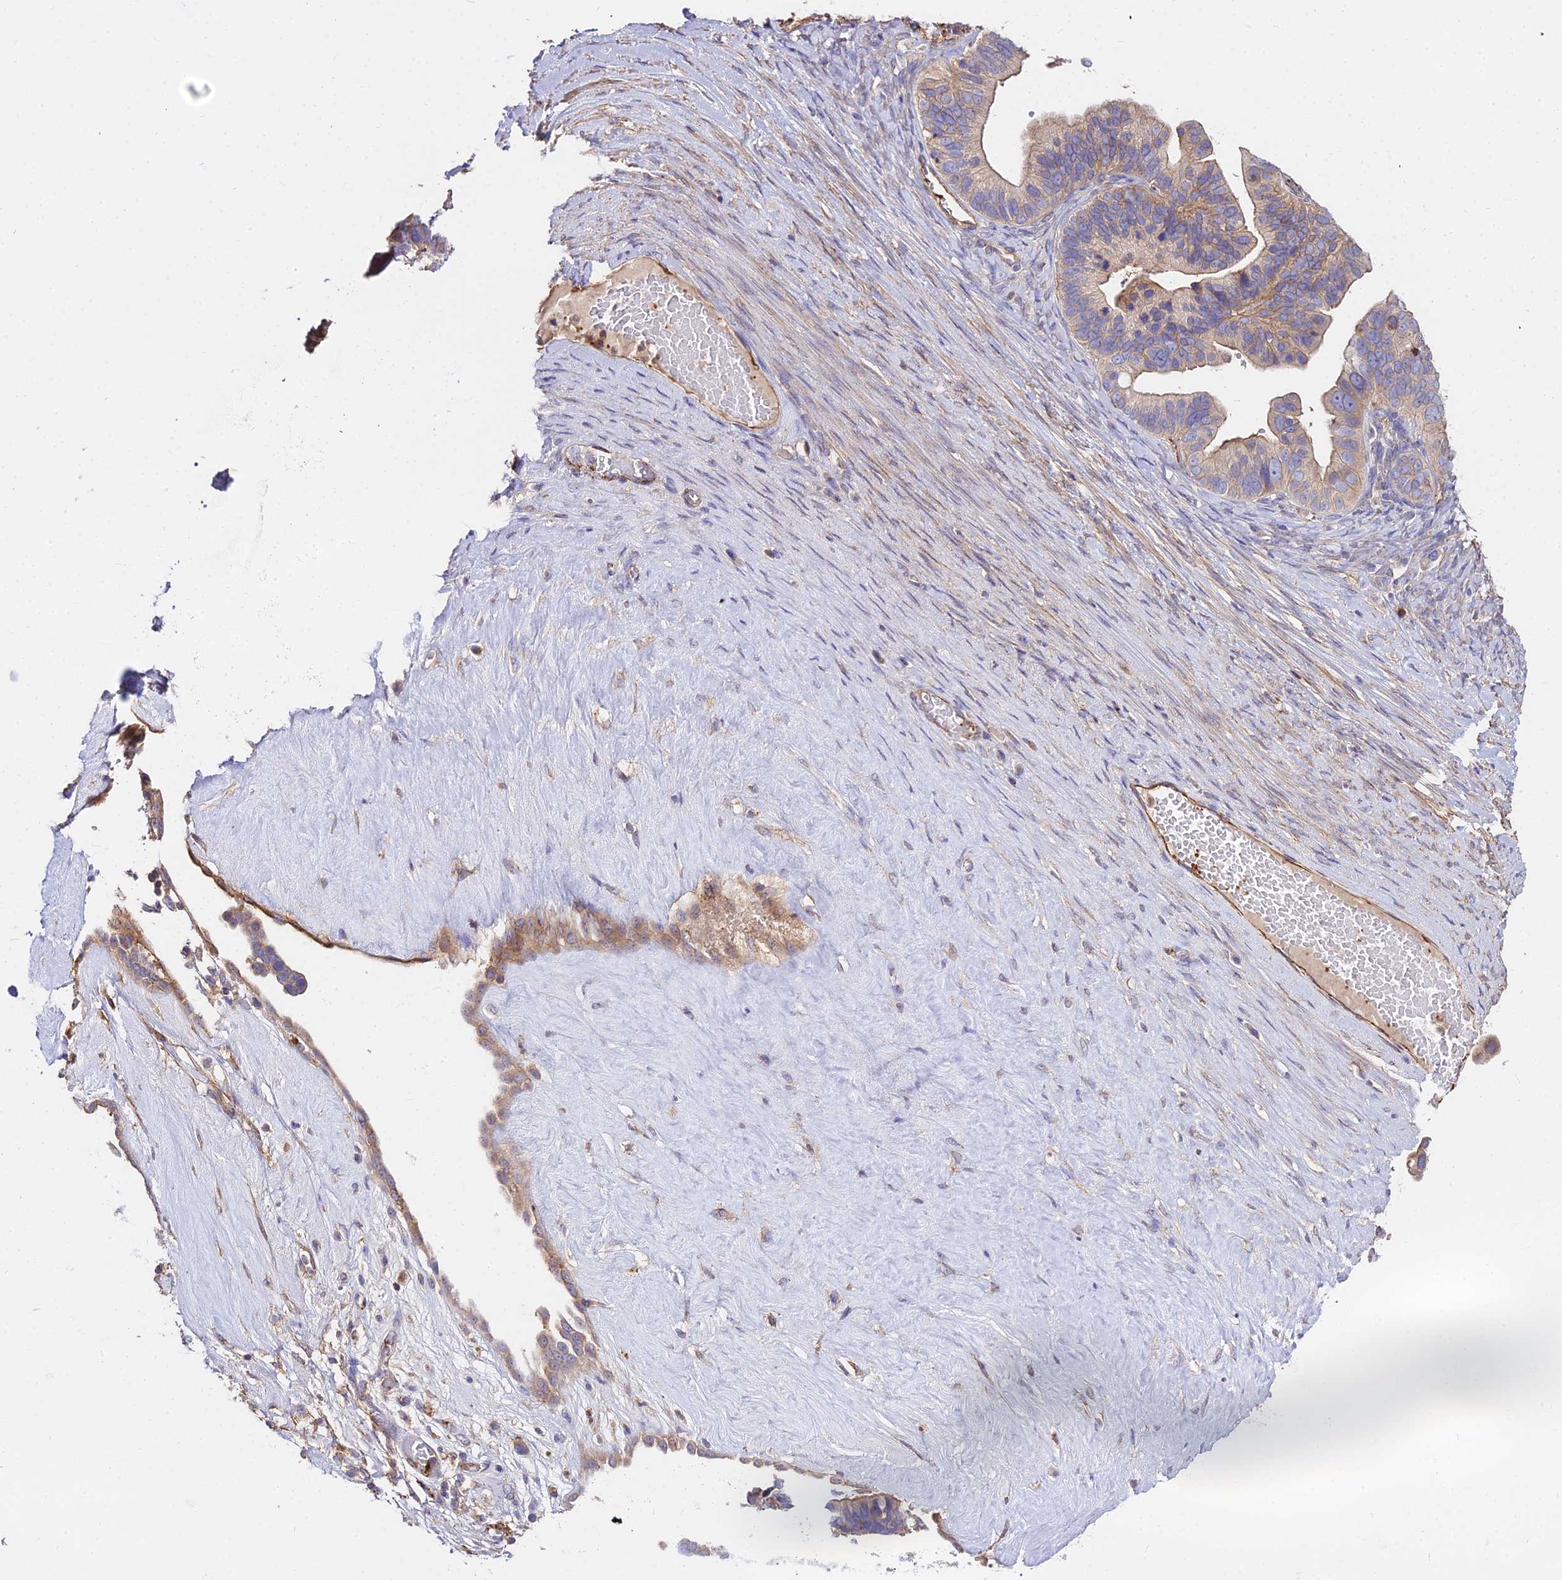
{"staining": {"intensity": "weak", "quantity": "25%-75%", "location": "cytoplasmic/membranous"}, "tissue": "ovarian cancer", "cell_type": "Tumor cells", "image_type": "cancer", "snomed": [{"axis": "morphology", "description": "Cystadenocarcinoma, serous, NOS"}, {"axis": "topography", "description": "Ovary"}], "caption": "A high-resolution photomicrograph shows immunohistochemistry staining of ovarian serous cystadenocarcinoma, which exhibits weak cytoplasmic/membranous positivity in about 25%-75% of tumor cells.", "gene": "GLYAT", "patient": {"sex": "female", "age": 56}}